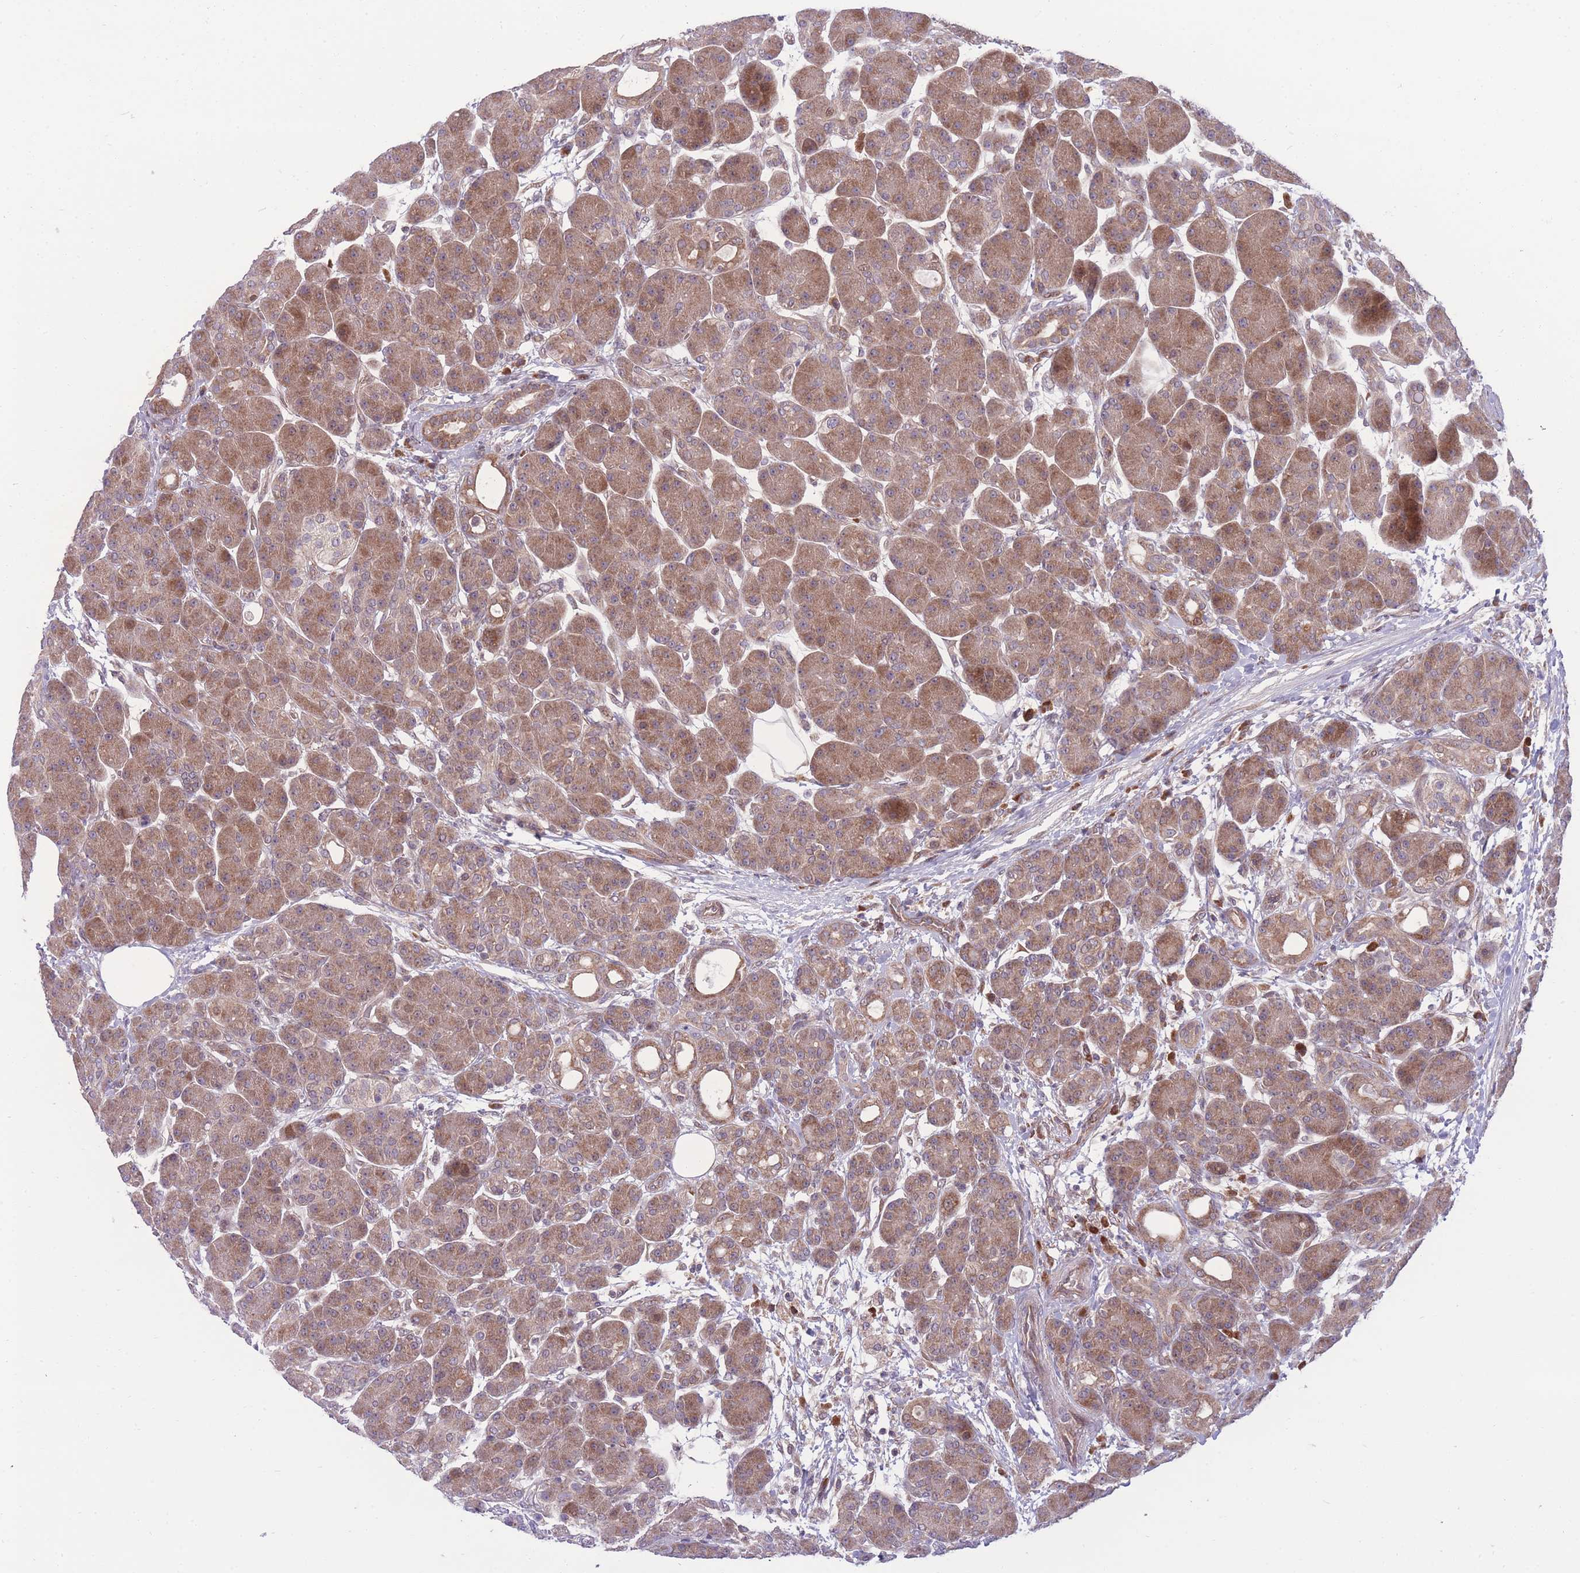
{"staining": {"intensity": "moderate", "quantity": ">75%", "location": "cytoplasmic/membranous"}, "tissue": "pancreas", "cell_type": "Exocrine glandular cells", "image_type": "normal", "snomed": [{"axis": "morphology", "description": "Normal tissue, NOS"}, {"axis": "topography", "description": "Pancreas"}], "caption": "Protein expression analysis of unremarkable human pancreas reveals moderate cytoplasmic/membranous positivity in approximately >75% of exocrine glandular cells.", "gene": "RIC8A", "patient": {"sex": "male", "age": 63}}